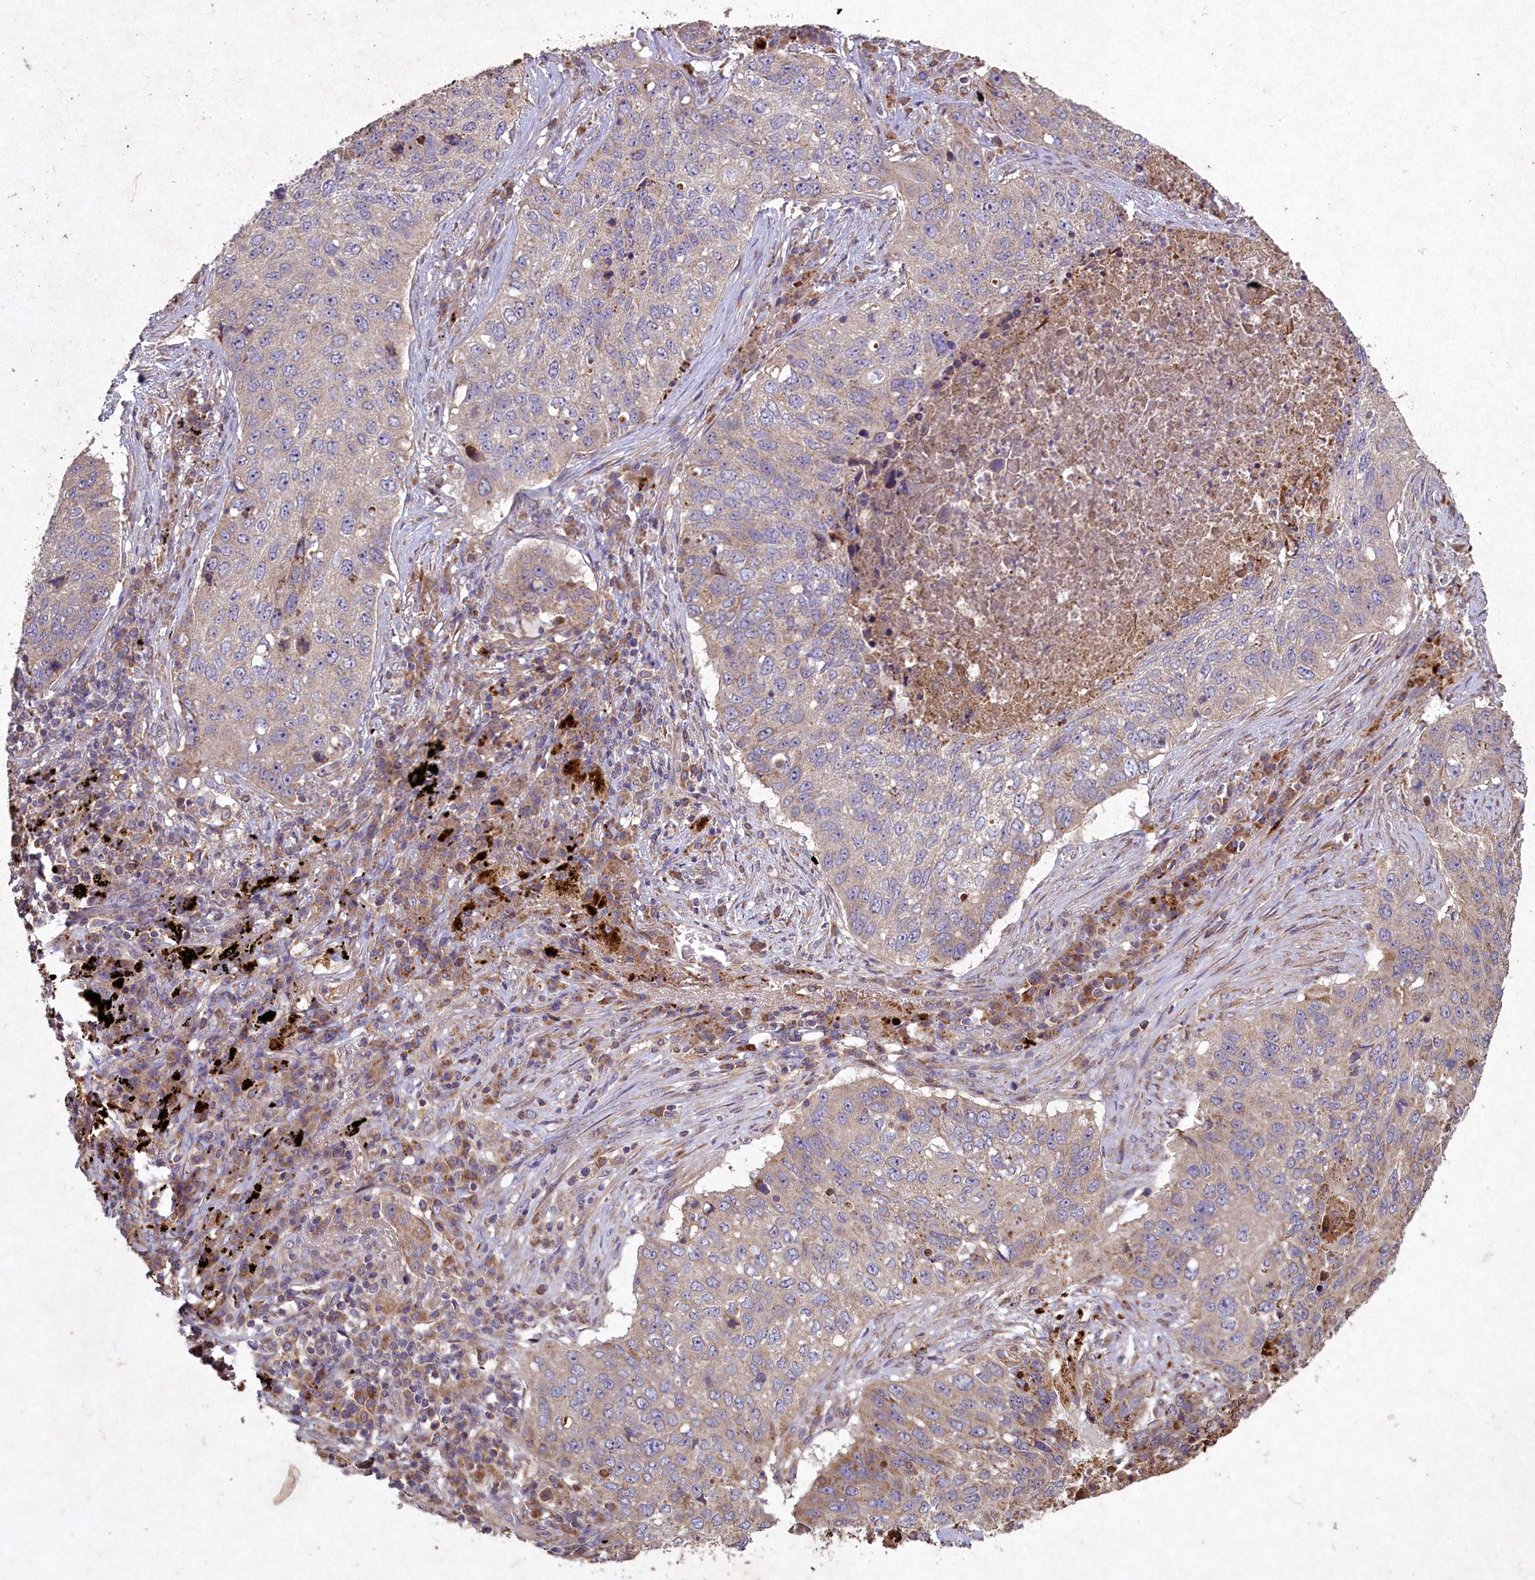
{"staining": {"intensity": "negative", "quantity": "none", "location": "none"}, "tissue": "lung cancer", "cell_type": "Tumor cells", "image_type": "cancer", "snomed": [{"axis": "morphology", "description": "Squamous cell carcinoma, NOS"}, {"axis": "topography", "description": "Lung"}], "caption": "A high-resolution photomicrograph shows IHC staining of lung cancer, which demonstrates no significant expression in tumor cells.", "gene": "CIAO2B", "patient": {"sex": "female", "age": 63}}